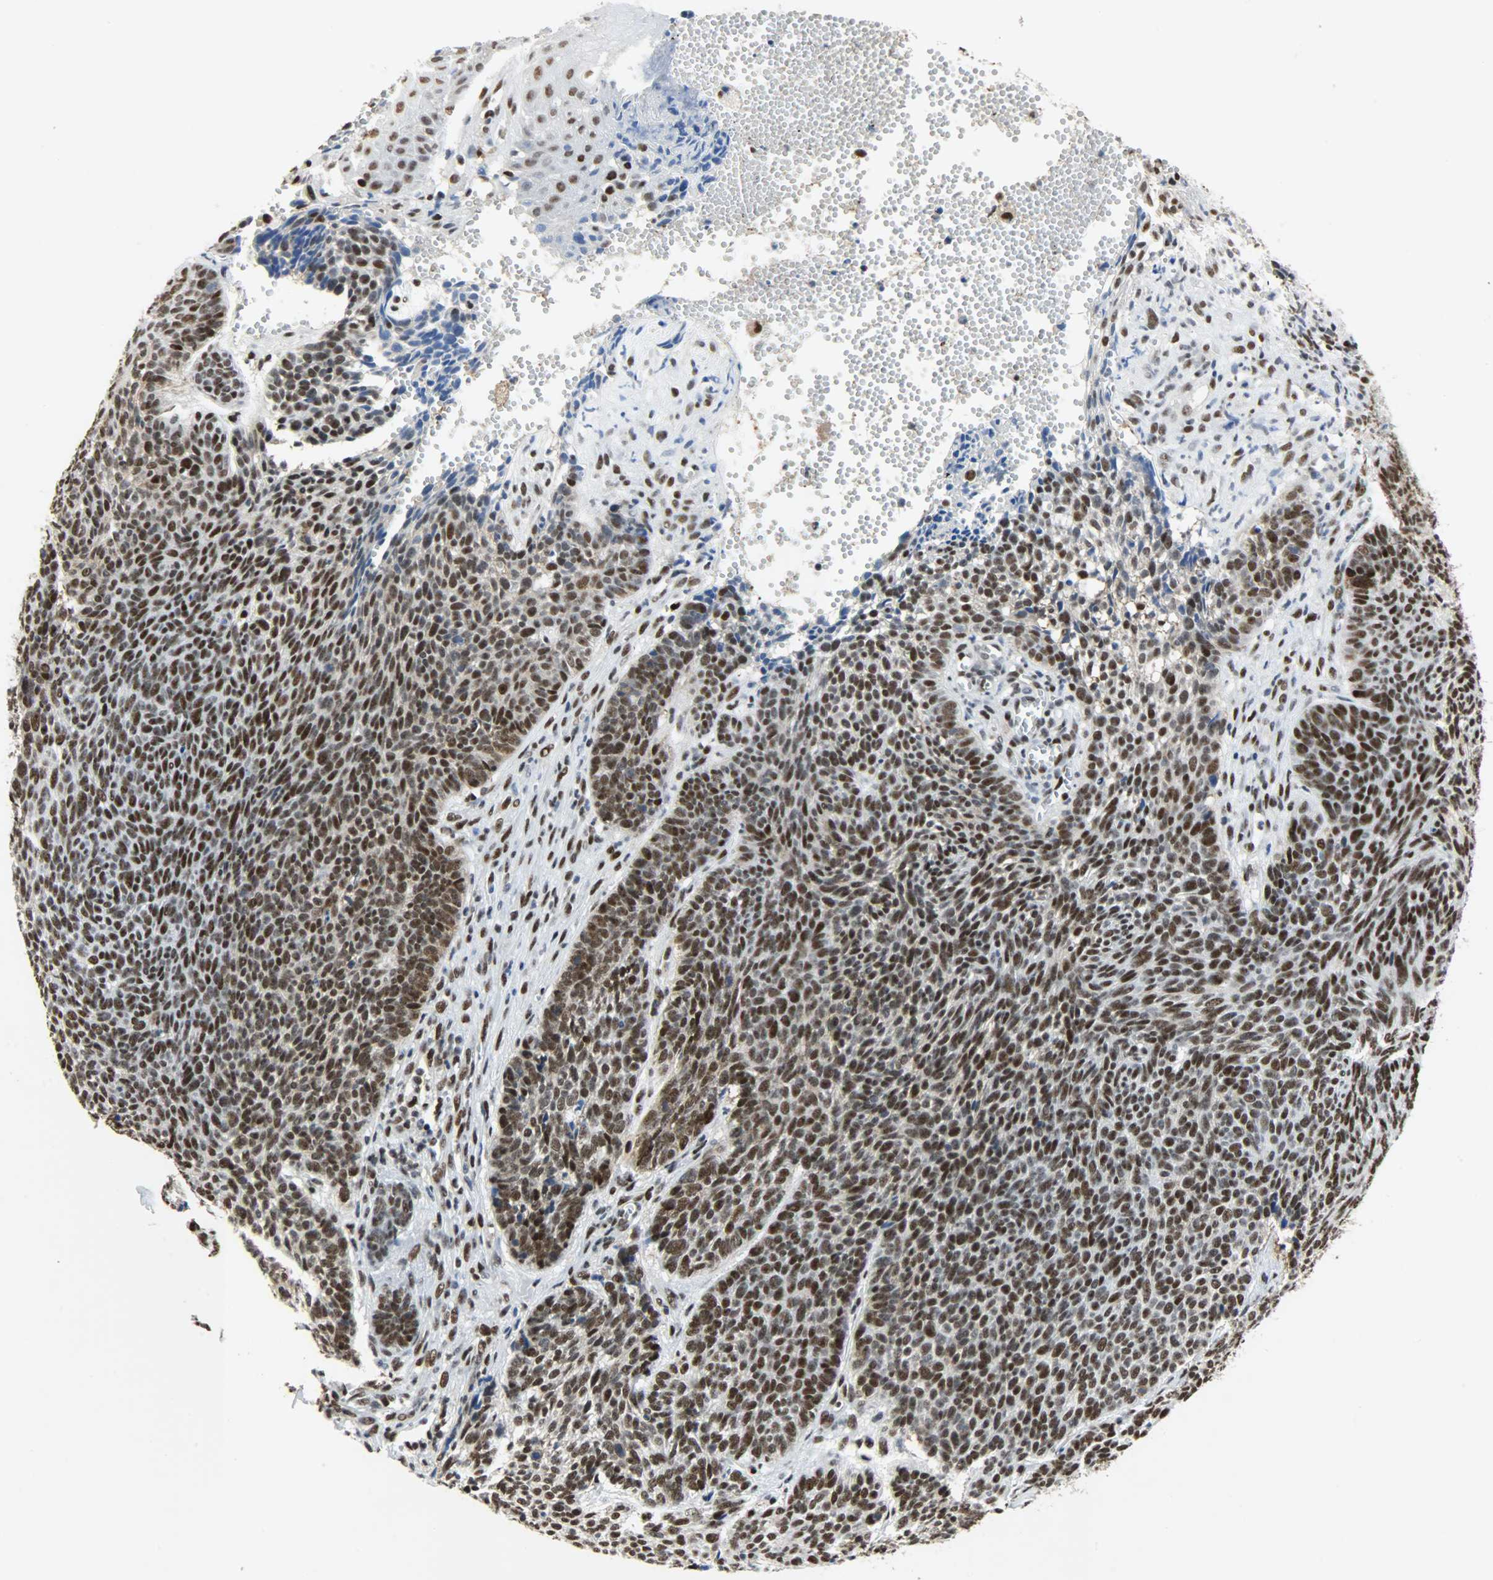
{"staining": {"intensity": "strong", "quantity": ">75%", "location": "nuclear"}, "tissue": "skin cancer", "cell_type": "Tumor cells", "image_type": "cancer", "snomed": [{"axis": "morphology", "description": "Basal cell carcinoma"}, {"axis": "topography", "description": "Skin"}], "caption": "A high-resolution histopathology image shows immunohistochemistry (IHC) staining of basal cell carcinoma (skin), which exhibits strong nuclear positivity in approximately >75% of tumor cells.", "gene": "SSB", "patient": {"sex": "male", "age": 84}}